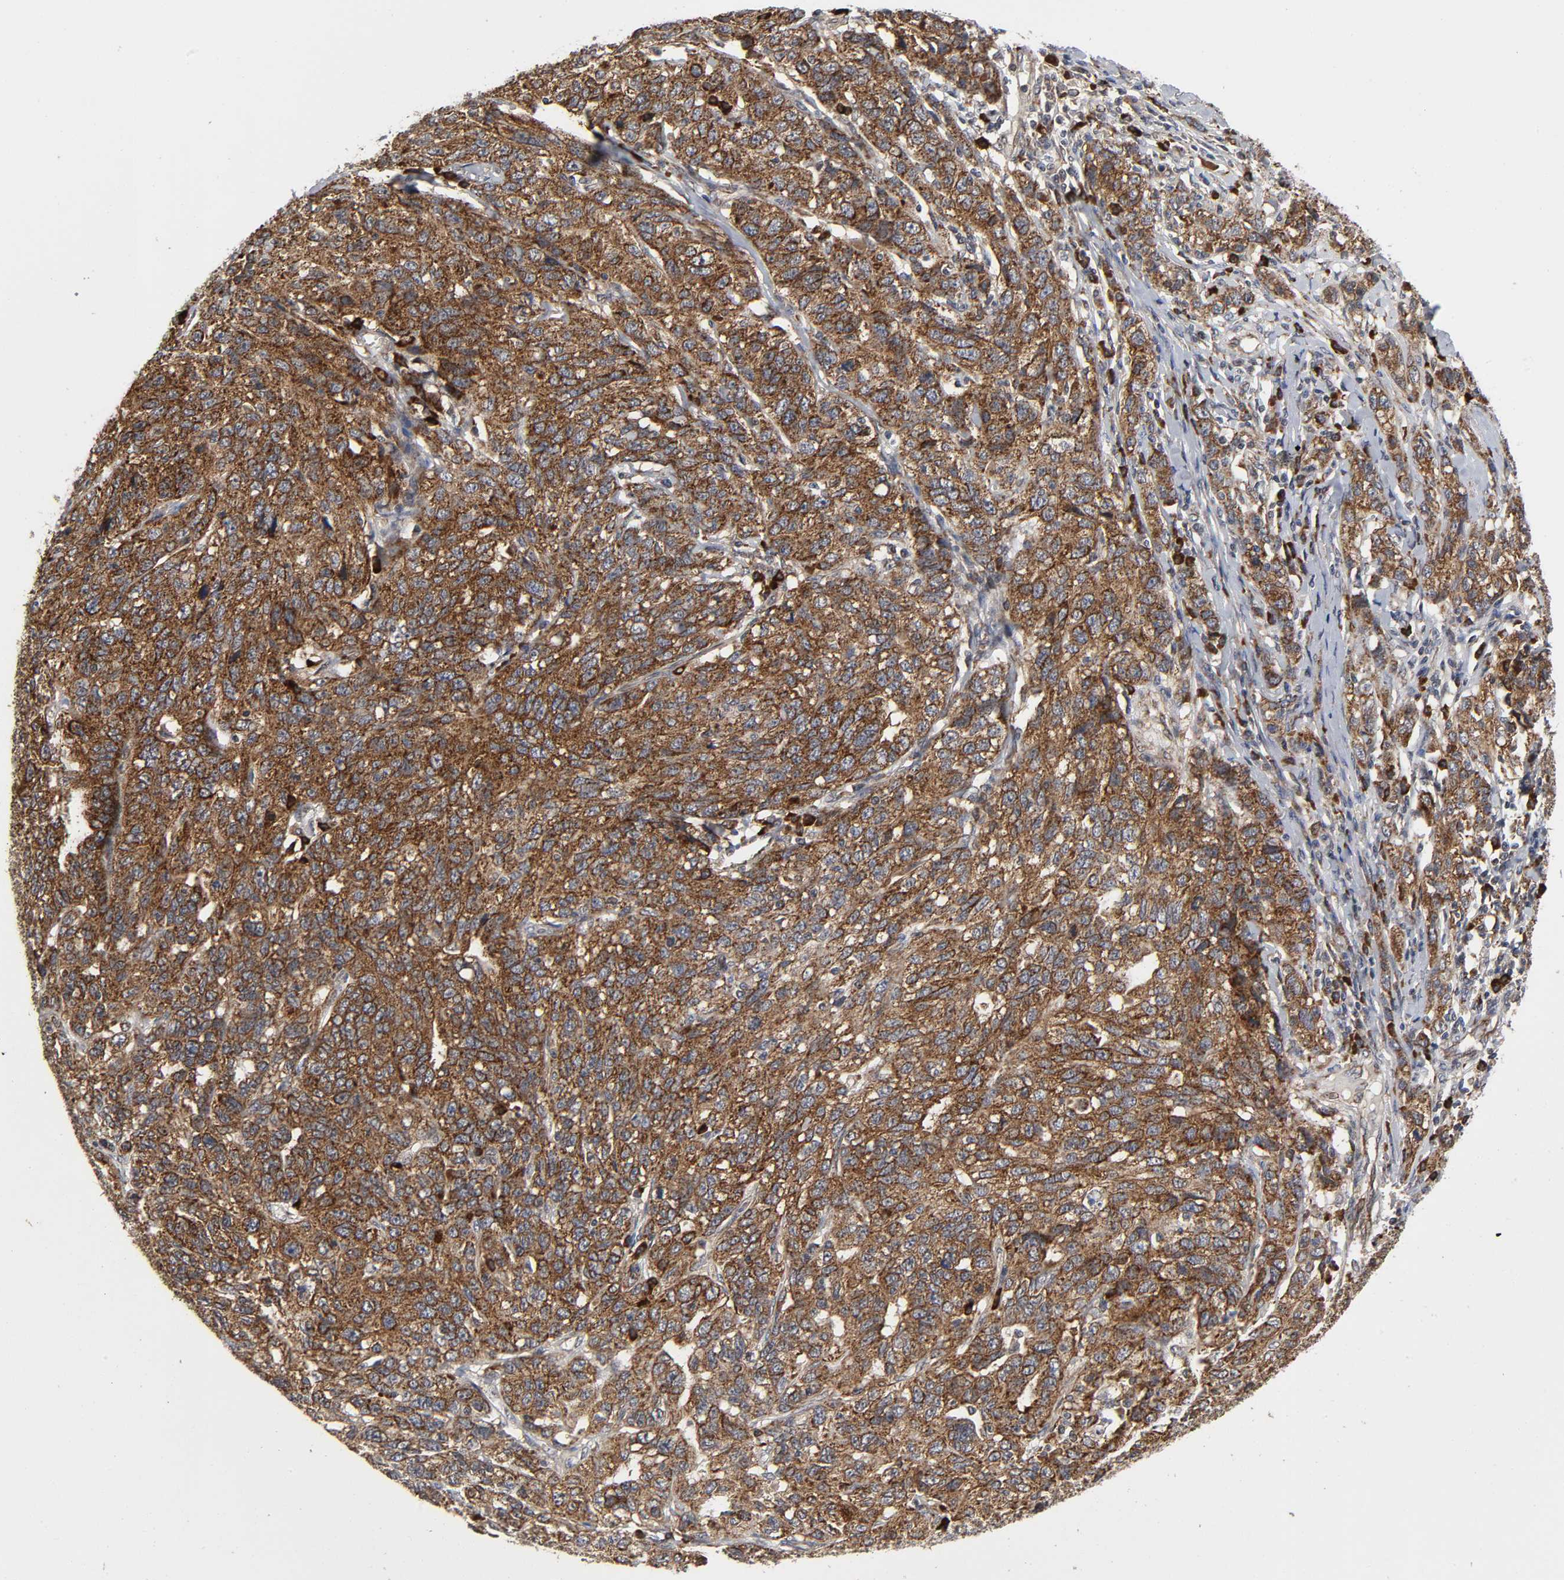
{"staining": {"intensity": "strong", "quantity": ">75%", "location": "cytoplasmic/membranous"}, "tissue": "ovarian cancer", "cell_type": "Tumor cells", "image_type": "cancer", "snomed": [{"axis": "morphology", "description": "Cystadenocarcinoma, serous, NOS"}, {"axis": "topography", "description": "Ovary"}], "caption": "Human ovarian cancer stained with a brown dye demonstrates strong cytoplasmic/membranous positive staining in approximately >75% of tumor cells.", "gene": "SLC30A9", "patient": {"sex": "female", "age": 71}}